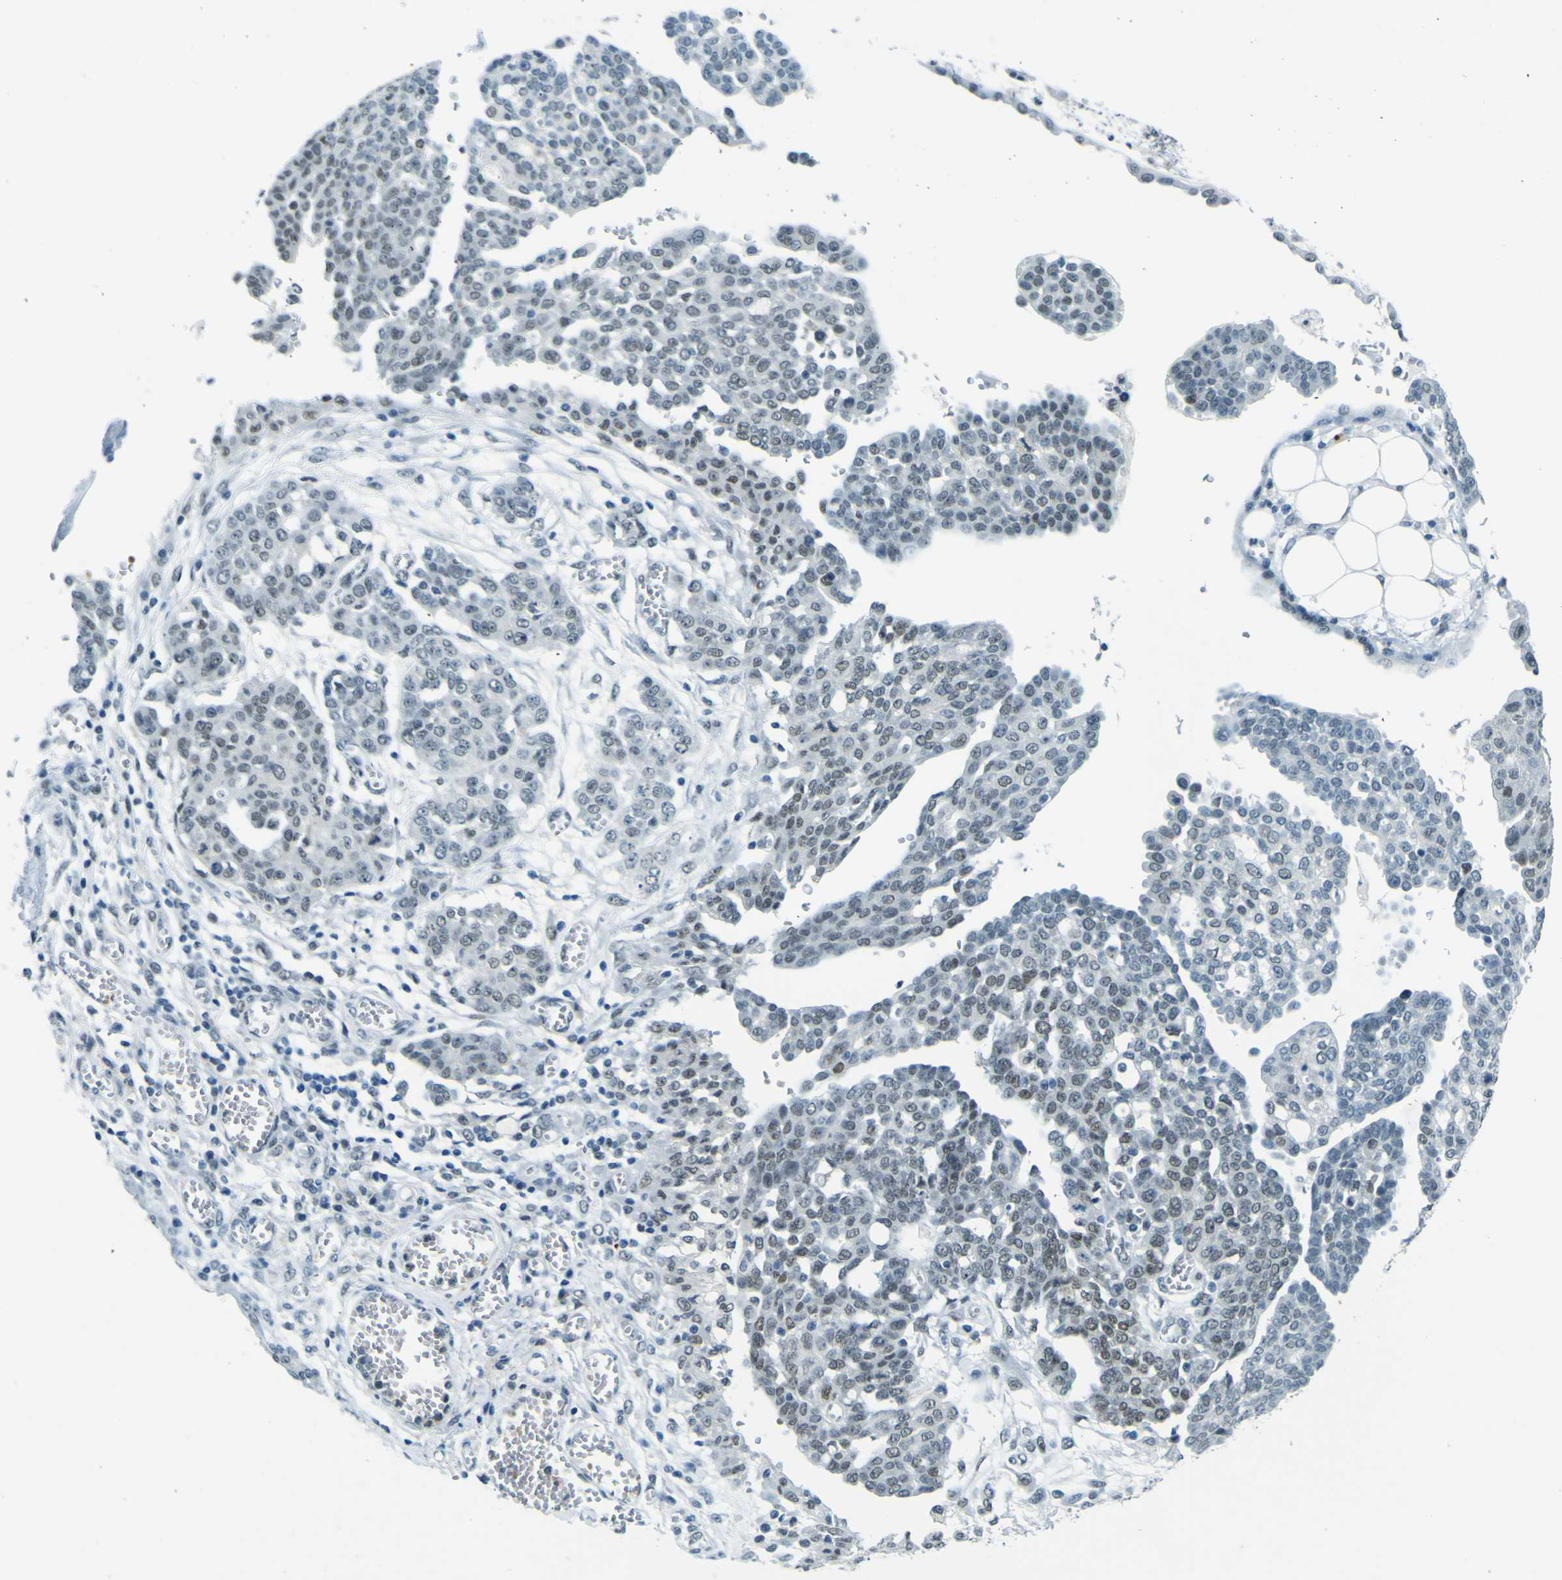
{"staining": {"intensity": "negative", "quantity": "none", "location": "none"}, "tissue": "ovarian cancer", "cell_type": "Tumor cells", "image_type": "cancer", "snomed": [{"axis": "morphology", "description": "Cystadenocarcinoma, serous, NOS"}, {"axis": "topography", "description": "Soft tissue"}, {"axis": "topography", "description": "Ovary"}], "caption": "Immunohistochemistry (IHC) of human ovarian cancer displays no staining in tumor cells.", "gene": "CEBPG", "patient": {"sex": "female", "age": 57}}